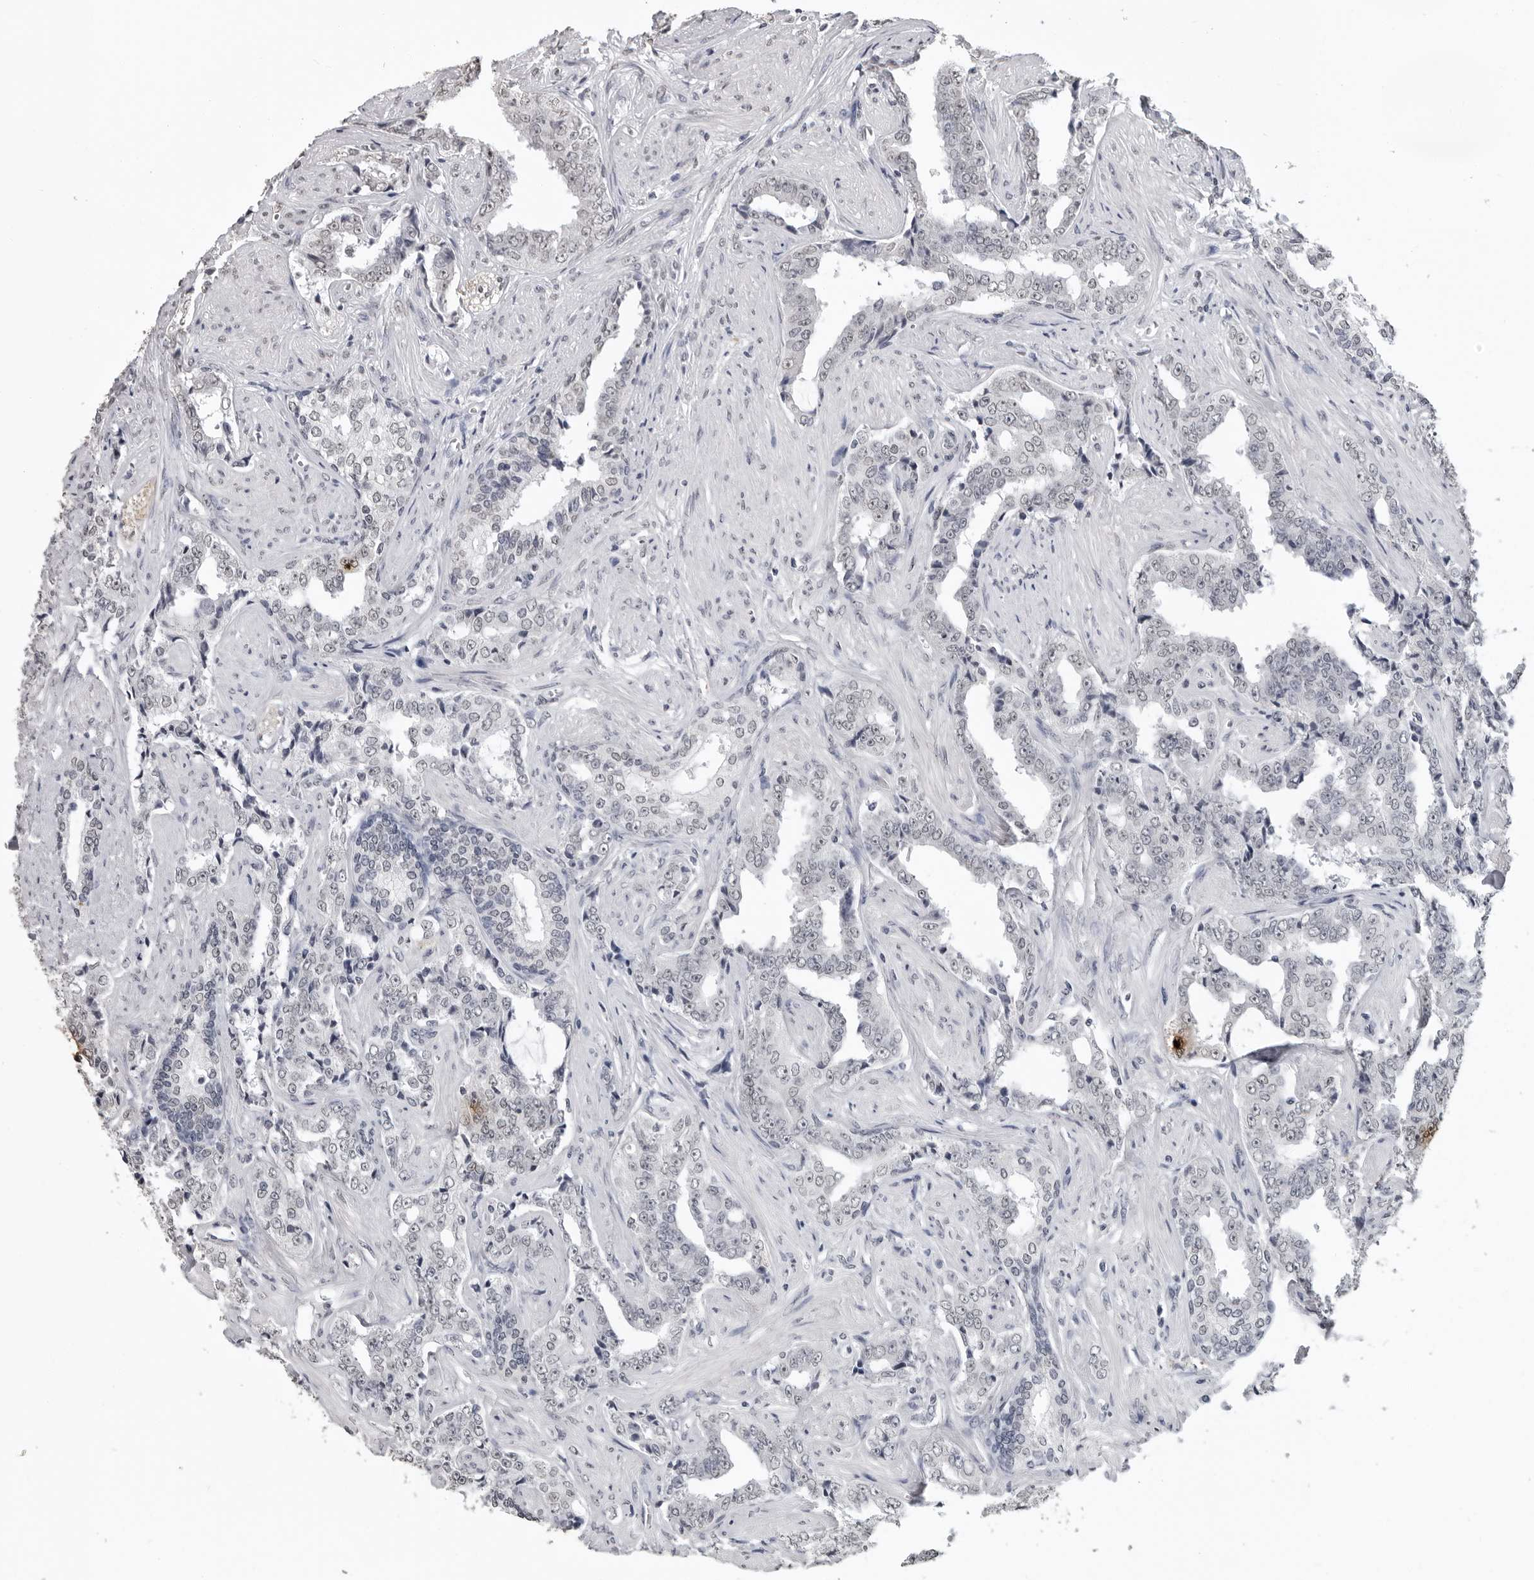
{"staining": {"intensity": "weak", "quantity": "<25%", "location": "nuclear"}, "tissue": "prostate cancer", "cell_type": "Tumor cells", "image_type": "cancer", "snomed": [{"axis": "morphology", "description": "Adenocarcinoma, High grade"}, {"axis": "topography", "description": "Prostate"}], "caption": "Human prostate cancer (adenocarcinoma (high-grade)) stained for a protein using immunohistochemistry (IHC) demonstrates no expression in tumor cells.", "gene": "HEPACAM", "patient": {"sex": "male", "age": 71}}